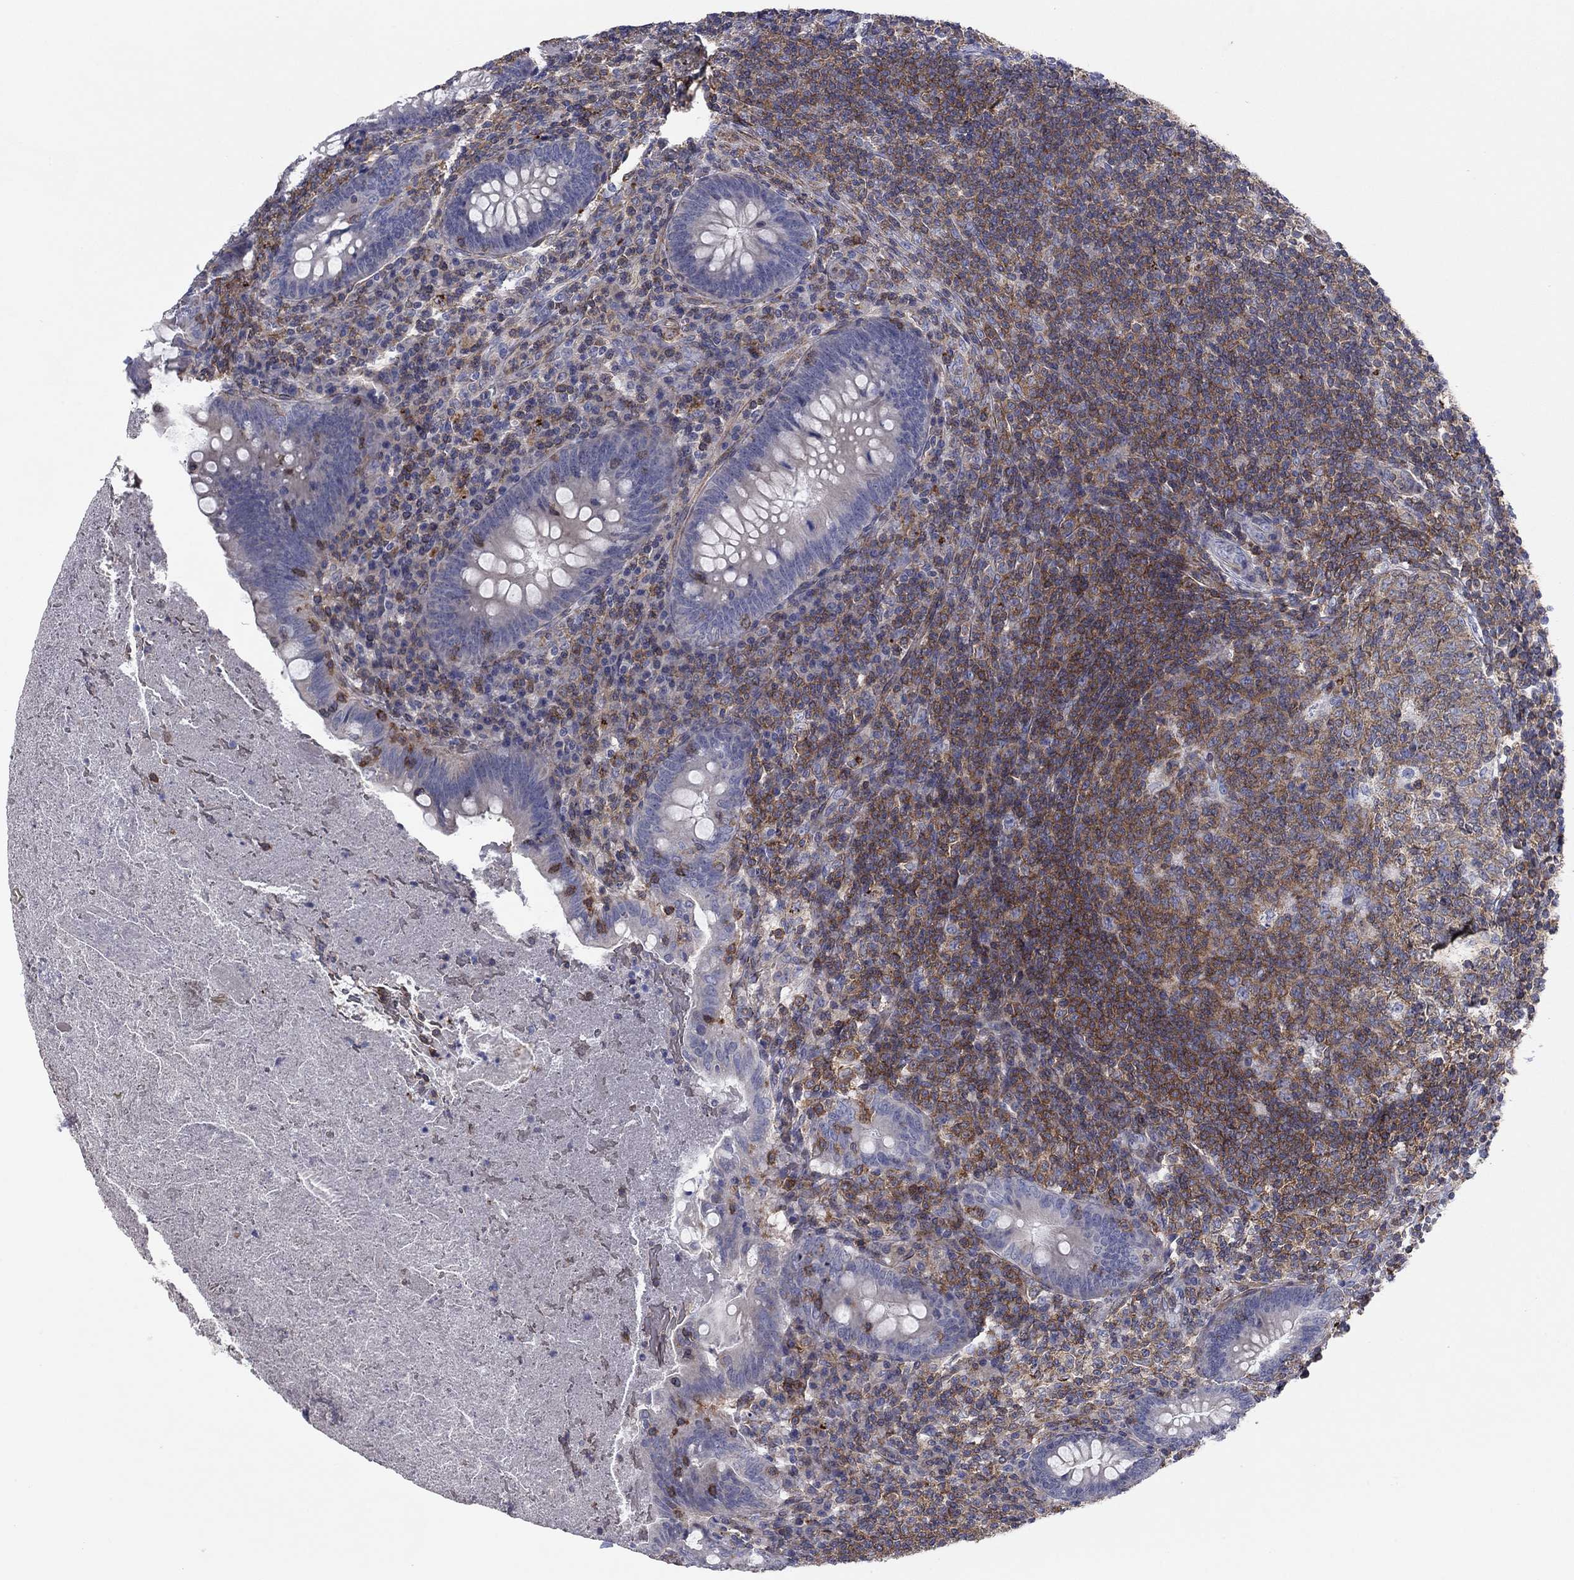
{"staining": {"intensity": "negative", "quantity": "none", "location": "none"}, "tissue": "appendix", "cell_type": "Glandular cells", "image_type": "normal", "snomed": [{"axis": "morphology", "description": "Normal tissue, NOS"}, {"axis": "topography", "description": "Appendix"}], "caption": "An IHC micrograph of unremarkable appendix is shown. There is no staining in glandular cells of appendix. The staining is performed using DAB (3,3'-diaminobenzidine) brown chromogen with nuclei counter-stained in using hematoxylin.", "gene": "PSD4", "patient": {"sex": "male", "age": 47}}